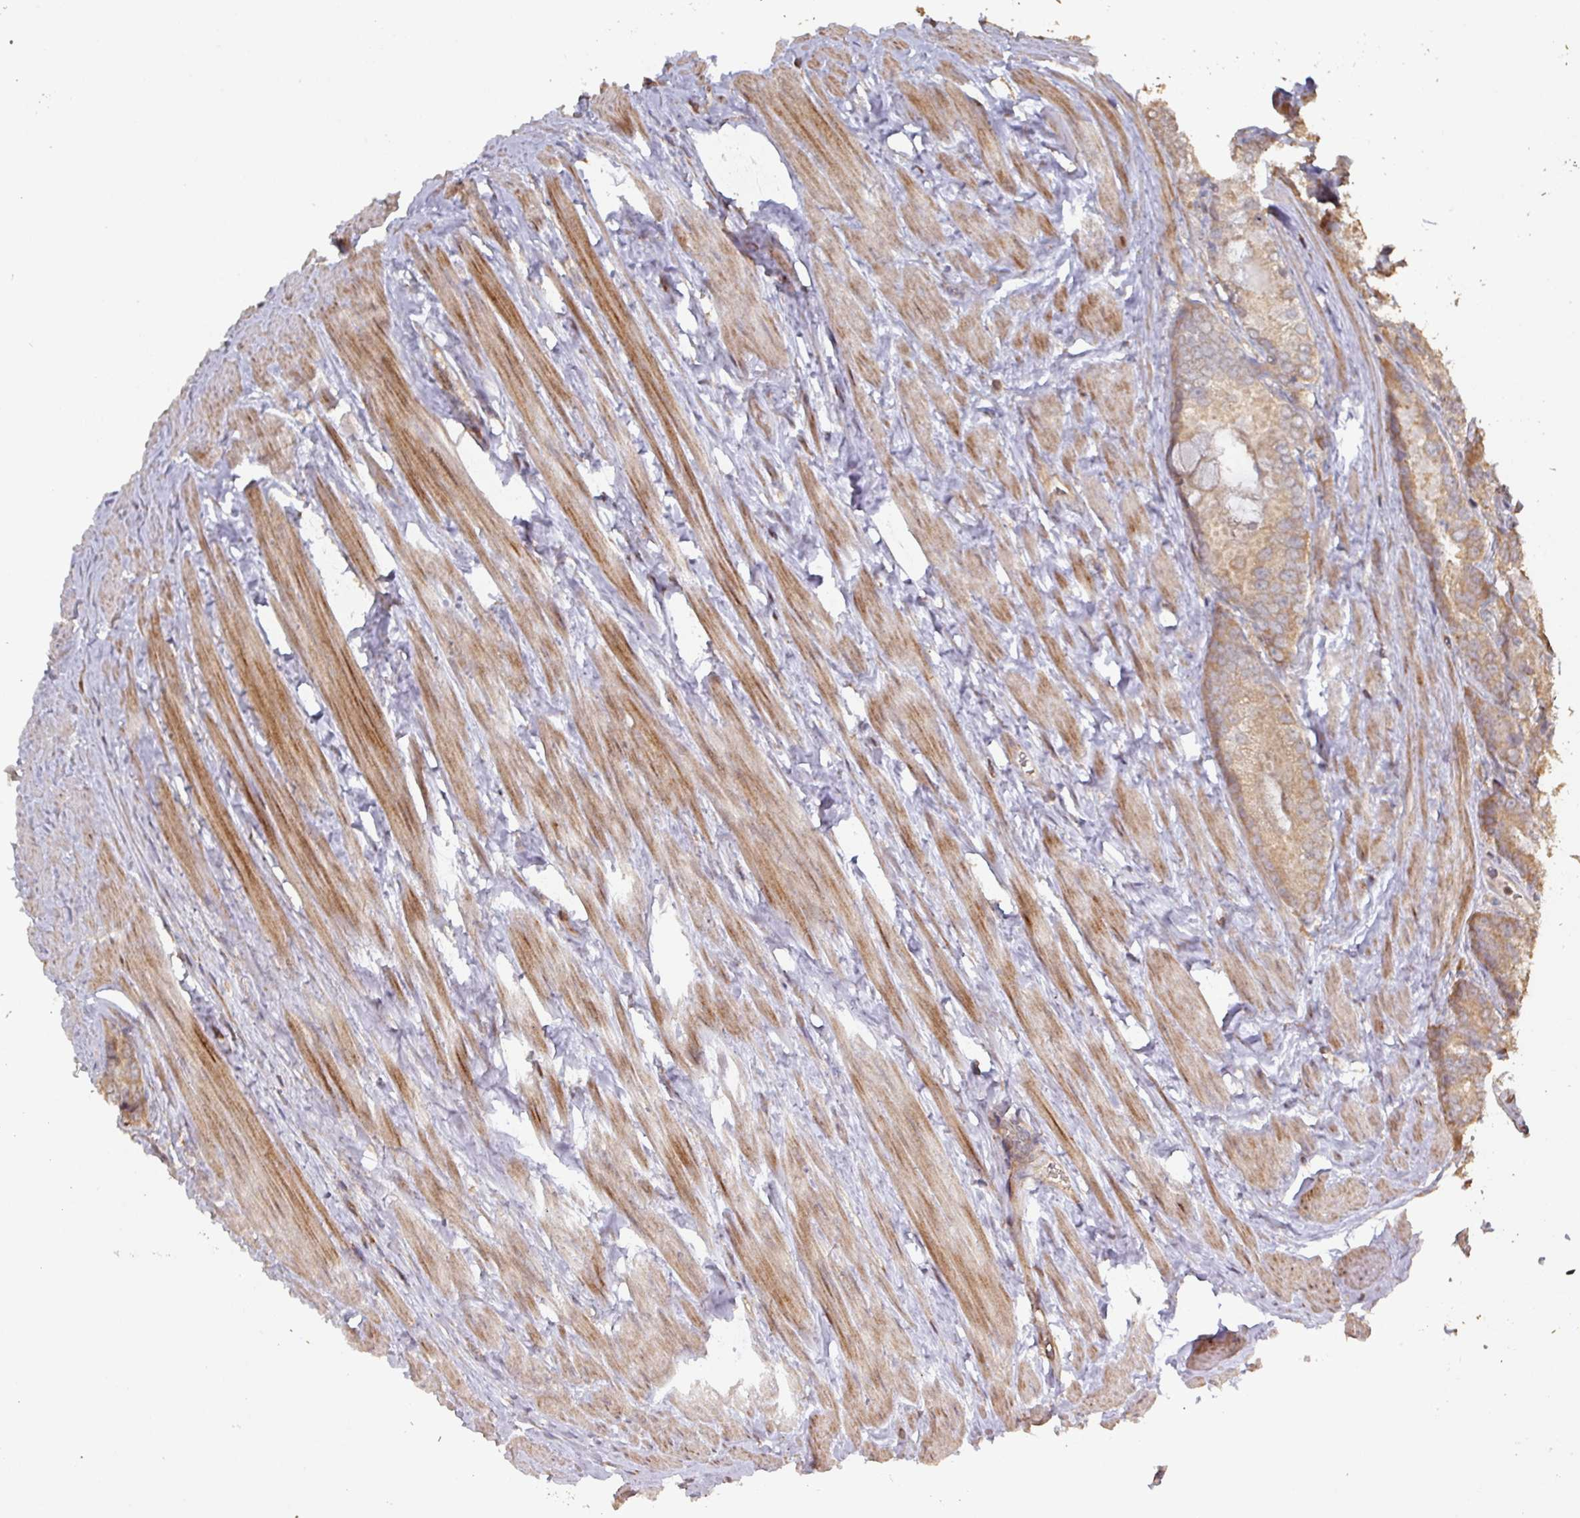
{"staining": {"intensity": "moderate", "quantity": ">75%", "location": "cytoplasmic/membranous"}, "tissue": "prostate cancer", "cell_type": "Tumor cells", "image_type": "cancer", "snomed": [{"axis": "morphology", "description": "Adenocarcinoma, Low grade"}, {"axis": "topography", "description": "Prostate"}], "caption": "This photomicrograph exhibits immunohistochemistry staining of low-grade adenocarcinoma (prostate), with medium moderate cytoplasmic/membranous positivity in about >75% of tumor cells.", "gene": "CA7", "patient": {"sex": "male", "age": 68}}